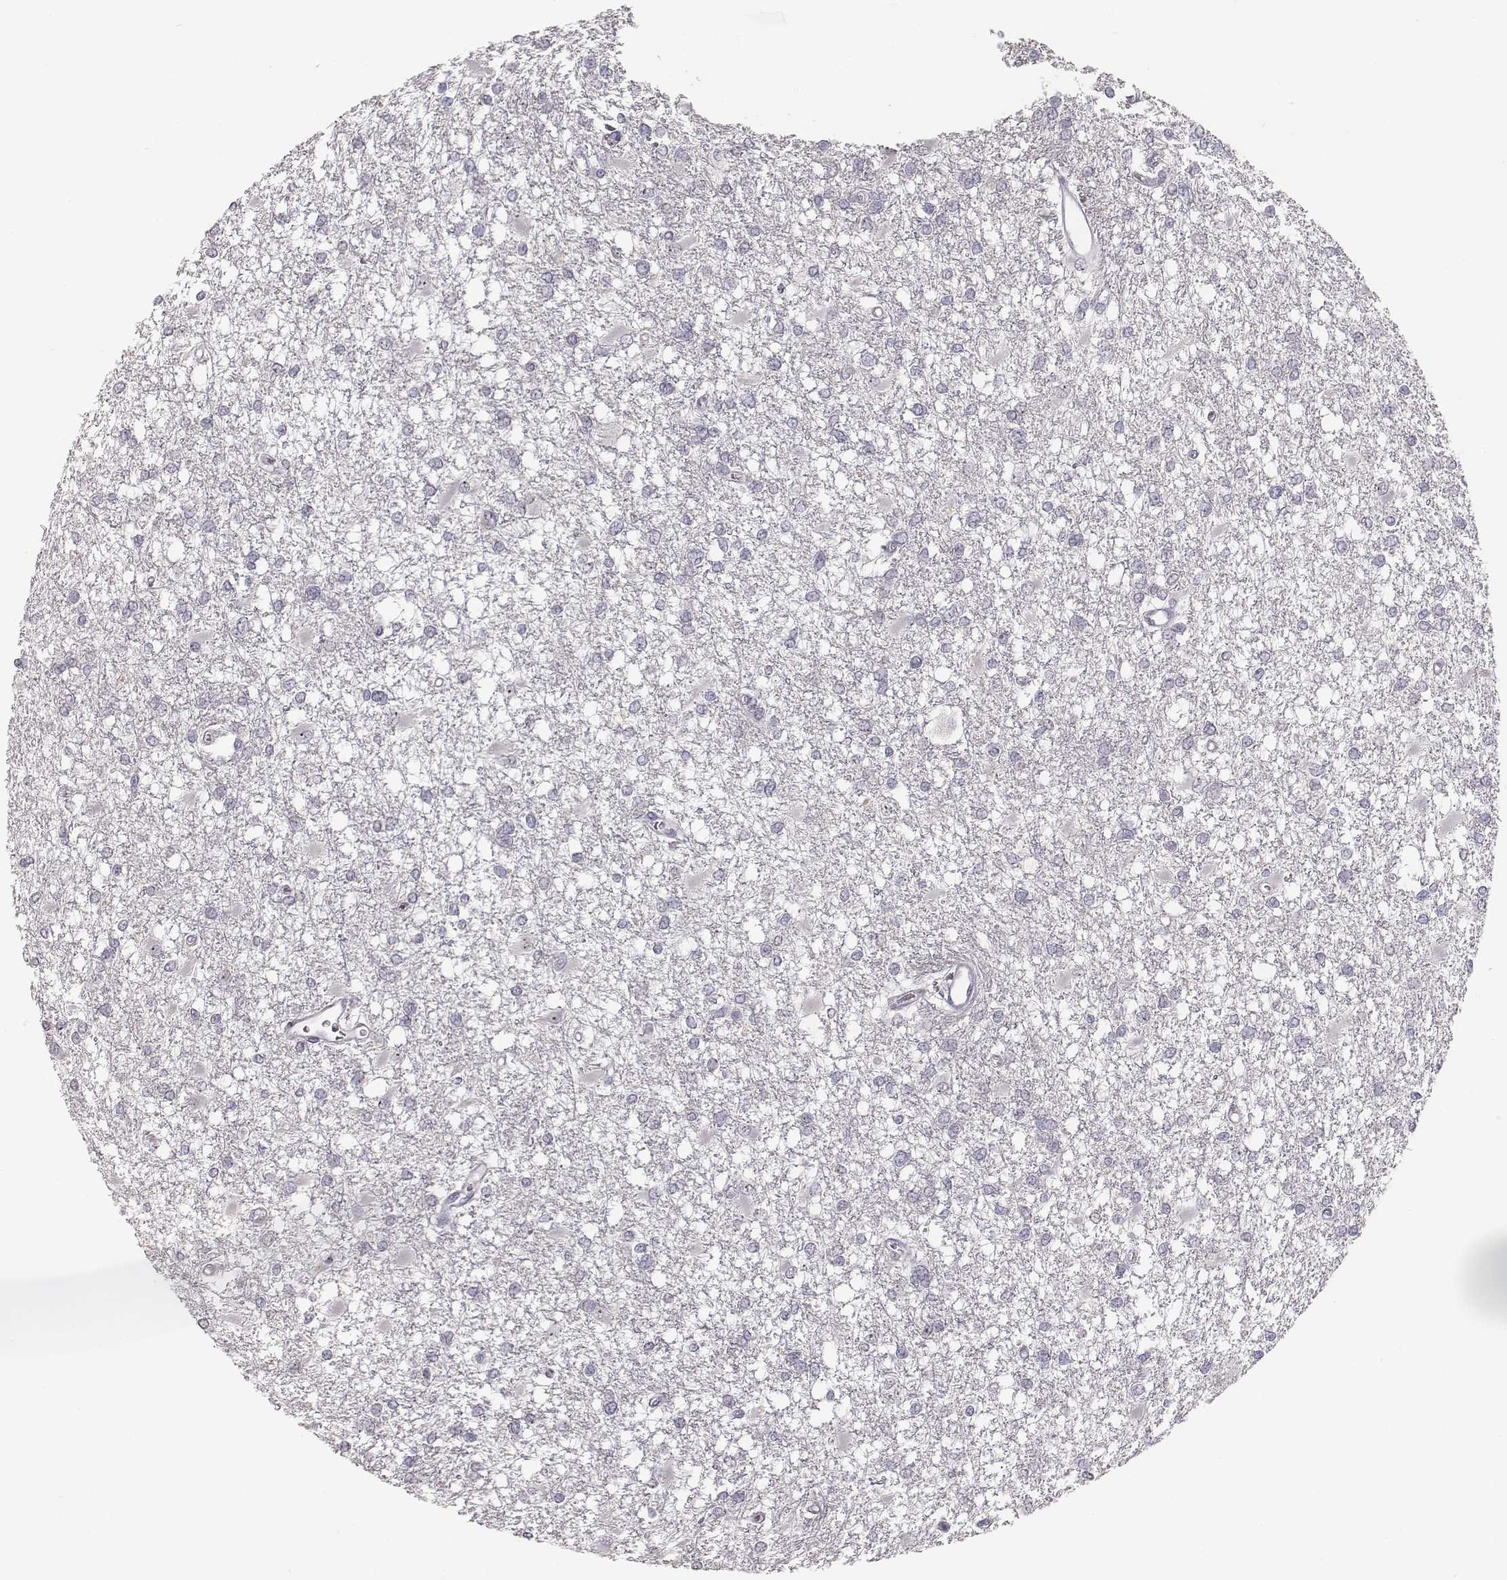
{"staining": {"intensity": "negative", "quantity": "none", "location": "none"}, "tissue": "glioma", "cell_type": "Tumor cells", "image_type": "cancer", "snomed": [{"axis": "morphology", "description": "Glioma, malignant, High grade"}, {"axis": "topography", "description": "Cerebral cortex"}], "caption": "Tumor cells show no significant protein positivity in malignant glioma (high-grade). (DAB (3,3'-diaminobenzidine) immunohistochemistry with hematoxylin counter stain).", "gene": "NIFK", "patient": {"sex": "male", "age": 79}}